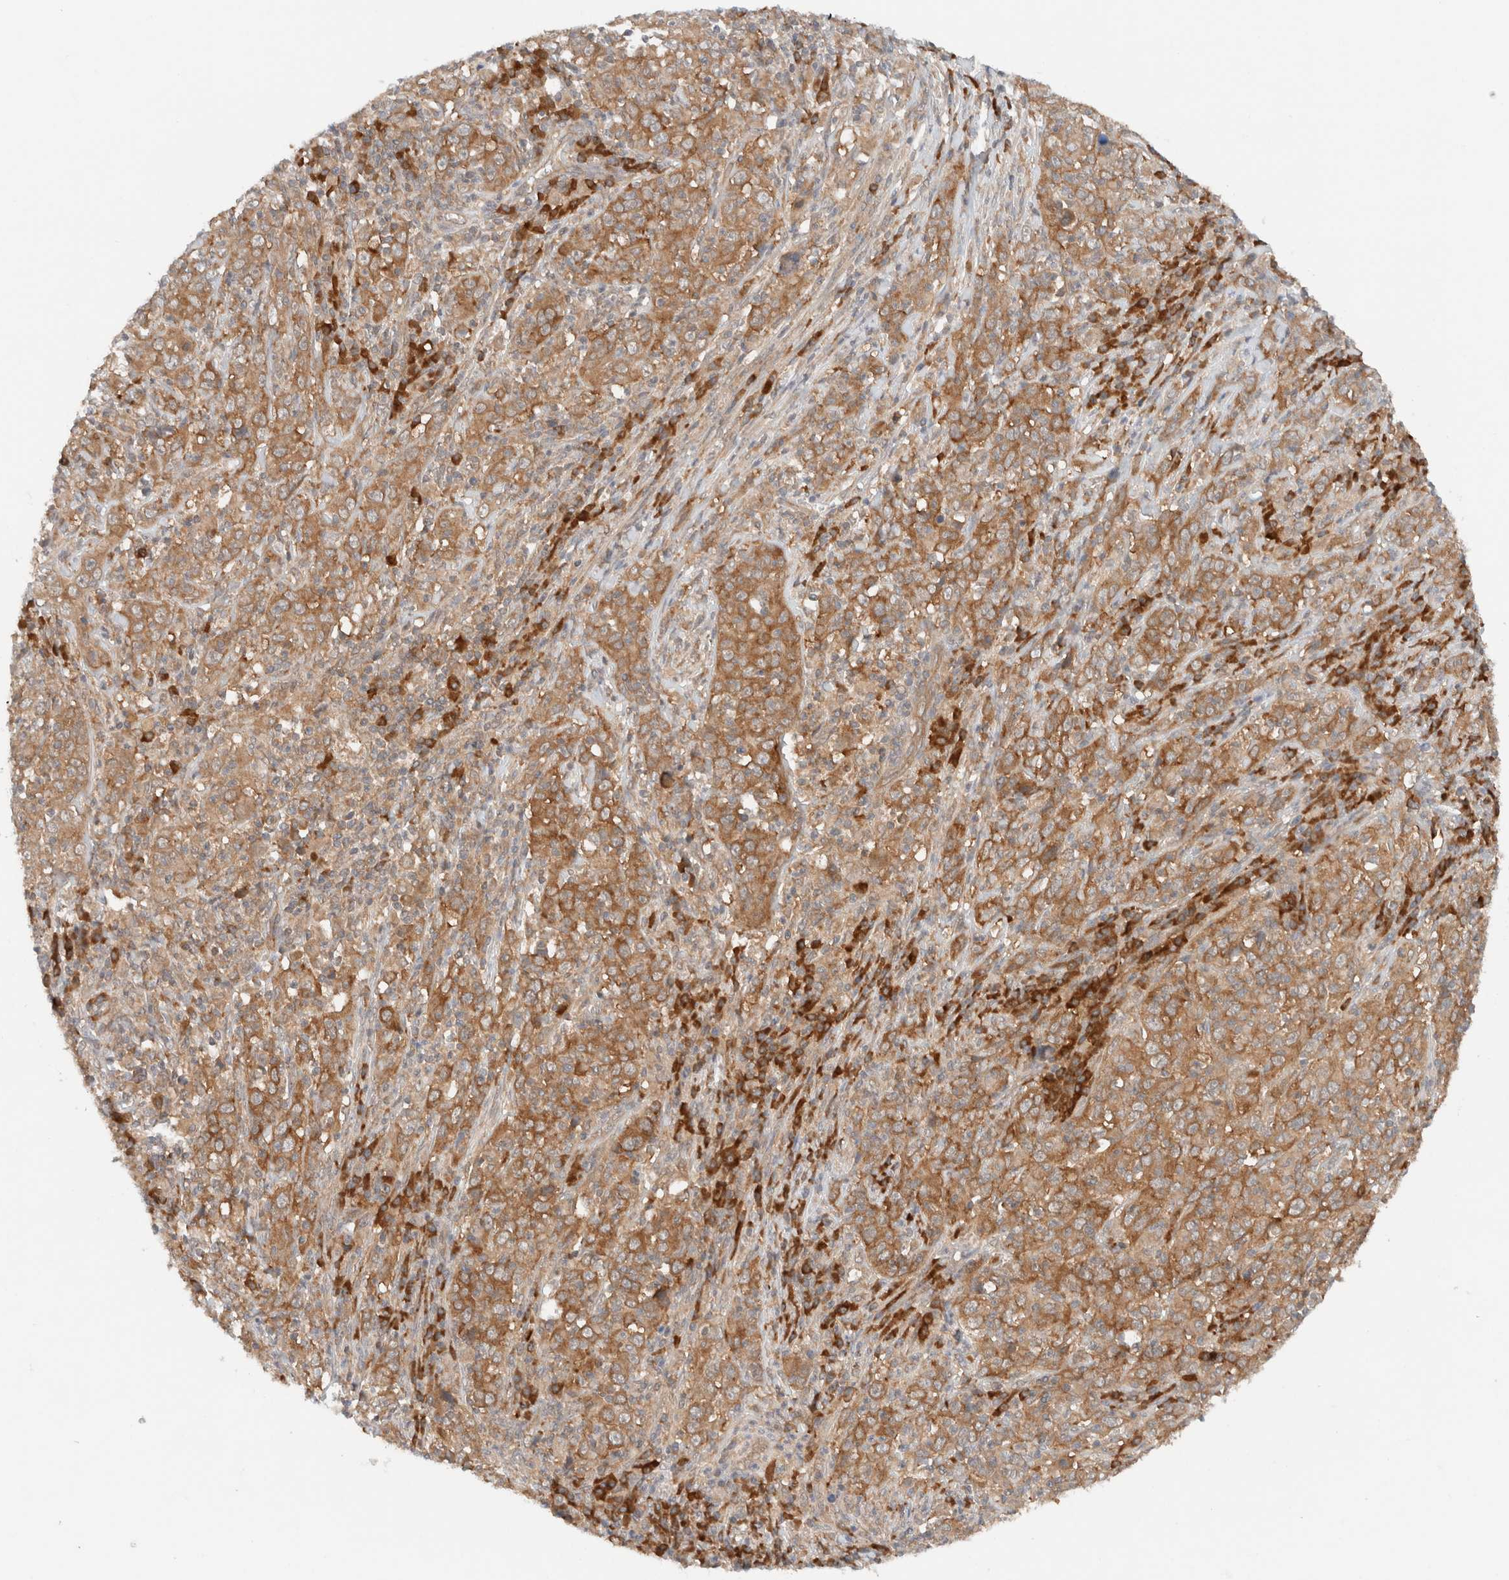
{"staining": {"intensity": "moderate", "quantity": ">75%", "location": "cytoplasmic/membranous"}, "tissue": "cervical cancer", "cell_type": "Tumor cells", "image_type": "cancer", "snomed": [{"axis": "morphology", "description": "Squamous cell carcinoma, NOS"}, {"axis": "topography", "description": "Cervix"}], "caption": "Protein staining of cervical squamous cell carcinoma tissue displays moderate cytoplasmic/membranous expression in about >75% of tumor cells.", "gene": "ARFGEF2", "patient": {"sex": "female", "age": 46}}